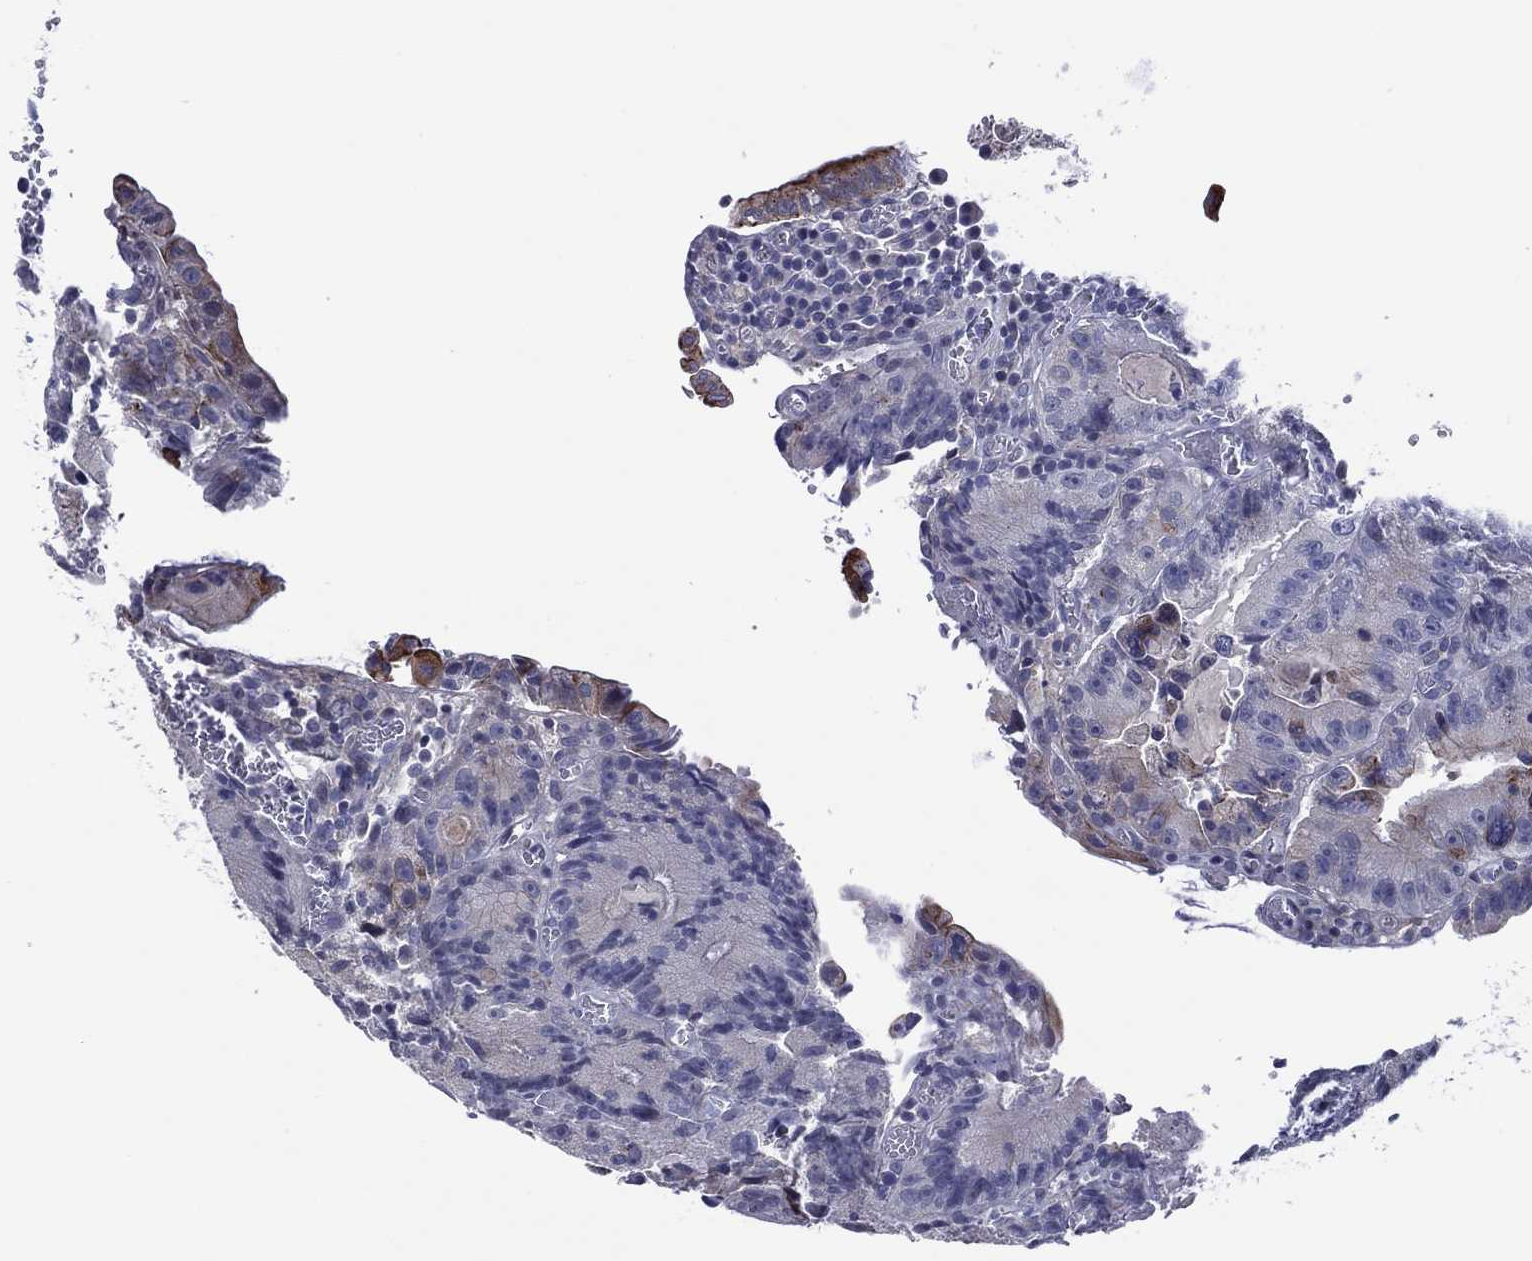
{"staining": {"intensity": "moderate", "quantity": "<25%", "location": "cytoplasmic/membranous"}, "tissue": "colorectal cancer", "cell_type": "Tumor cells", "image_type": "cancer", "snomed": [{"axis": "morphology", "description": "Adenocarcinoma, NOS"}, {"axis": "topography", "description": "Colon"}], "caption": "DAB immunohistochemical staining of human adenocarcinoma (colorectal) exhibits moderate cytoplasmic/membranous protein staining in approximately <25% of tumor cells. (DAB (3,3'-diaminobenzidine) = brown stain, brightfield microscopy at high magnification).", "gene": "TRIM31", "patient": {"sex": "female", "age": 86}}